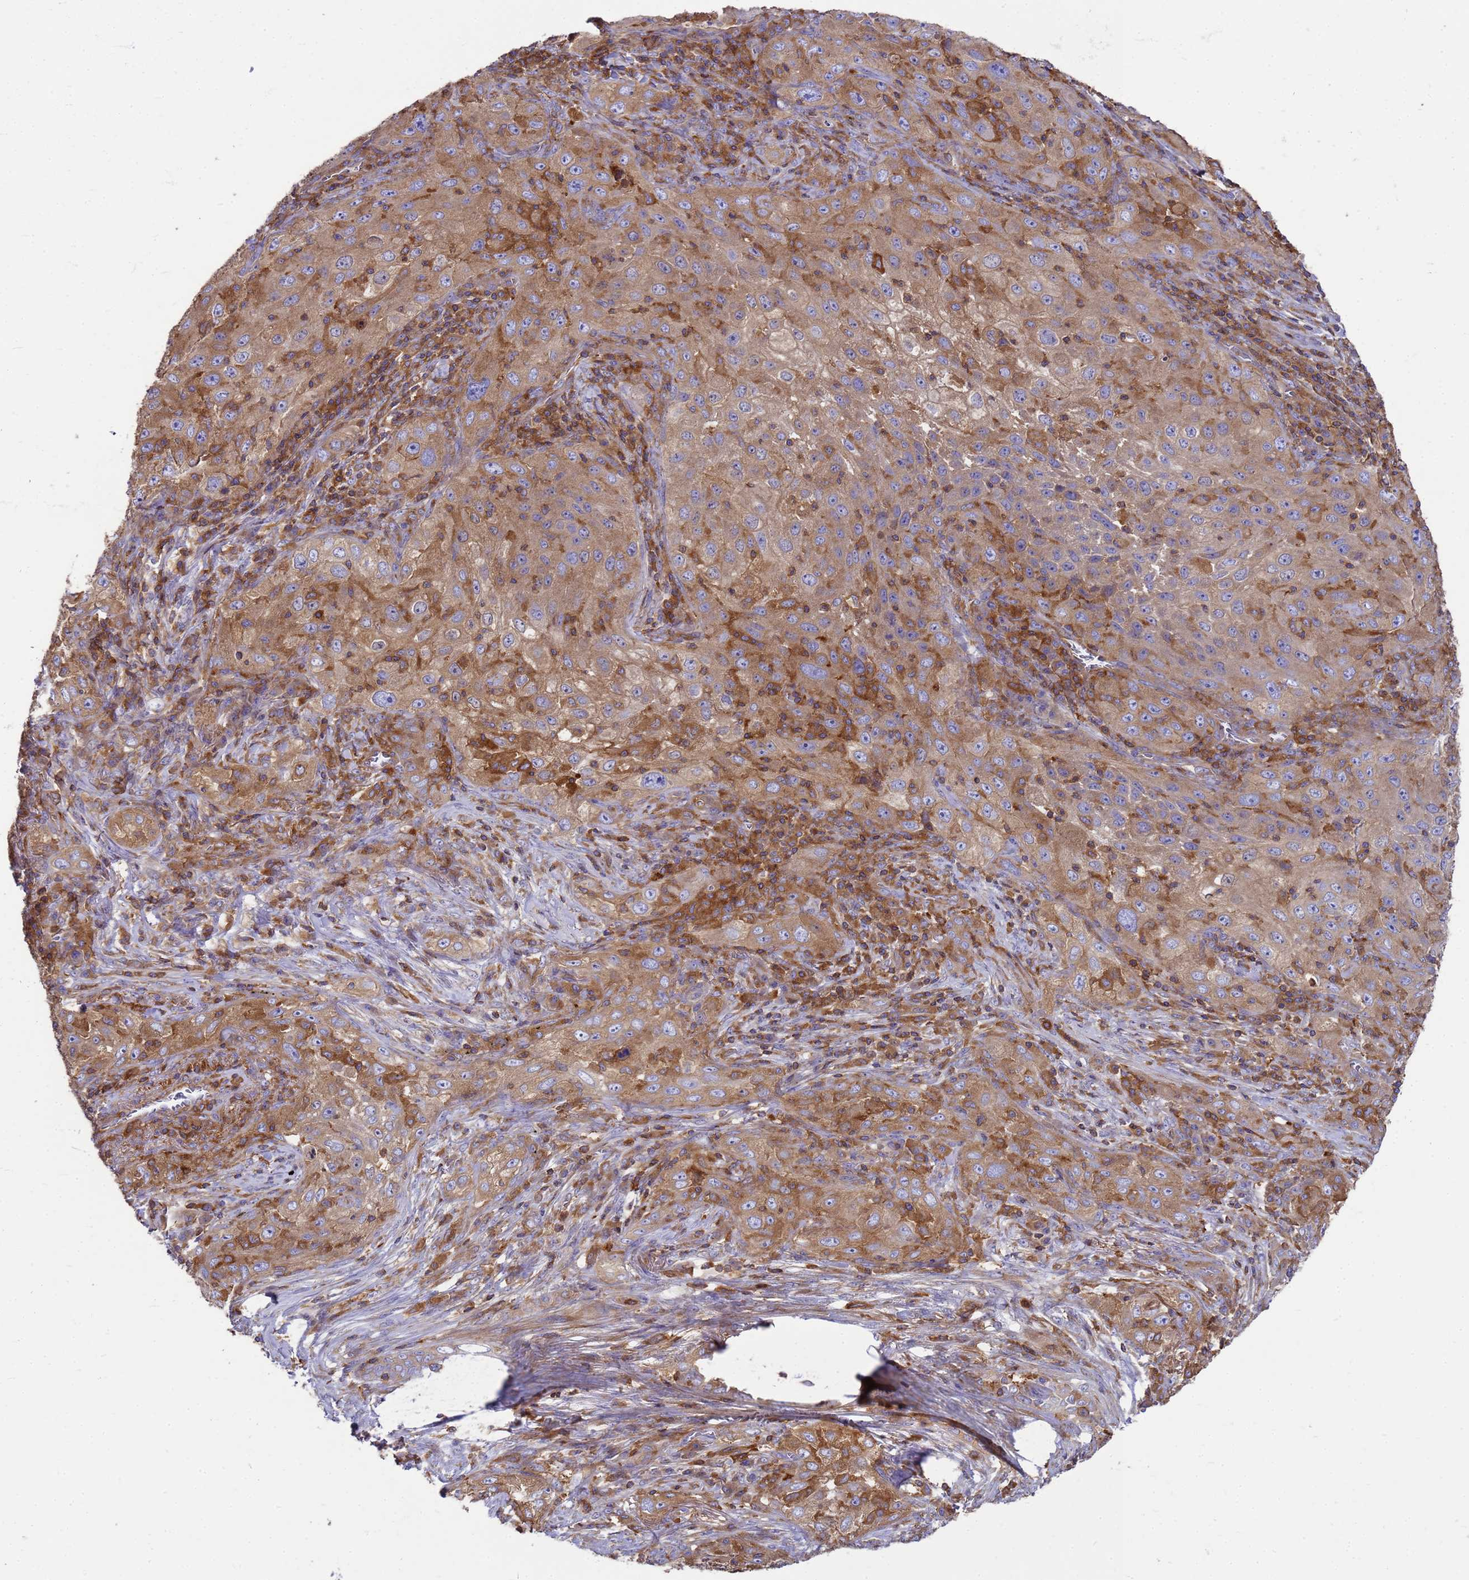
{"staining": {"intensity": "moderate", "quantity": "25%-75%", "location": "cytoplasmic/membranous"}, "tissue": "lung cancer", "cell_type": "Tumor cells", "image_type": "cancer", "snomed": [{"axis": "morphology", "description": "Squamous cell carcinoma, NOS"}, {"axis": "topography", "description": "Lung"}], "caption": "There is medium levels of moderate cytoplasmic/membranous staining in tumor cells of lung cancer, as demonstrated by immunohistochemical staining (brown color).", "gene": "ZNF235", "patient": {"sex": "female", "age": 69}}